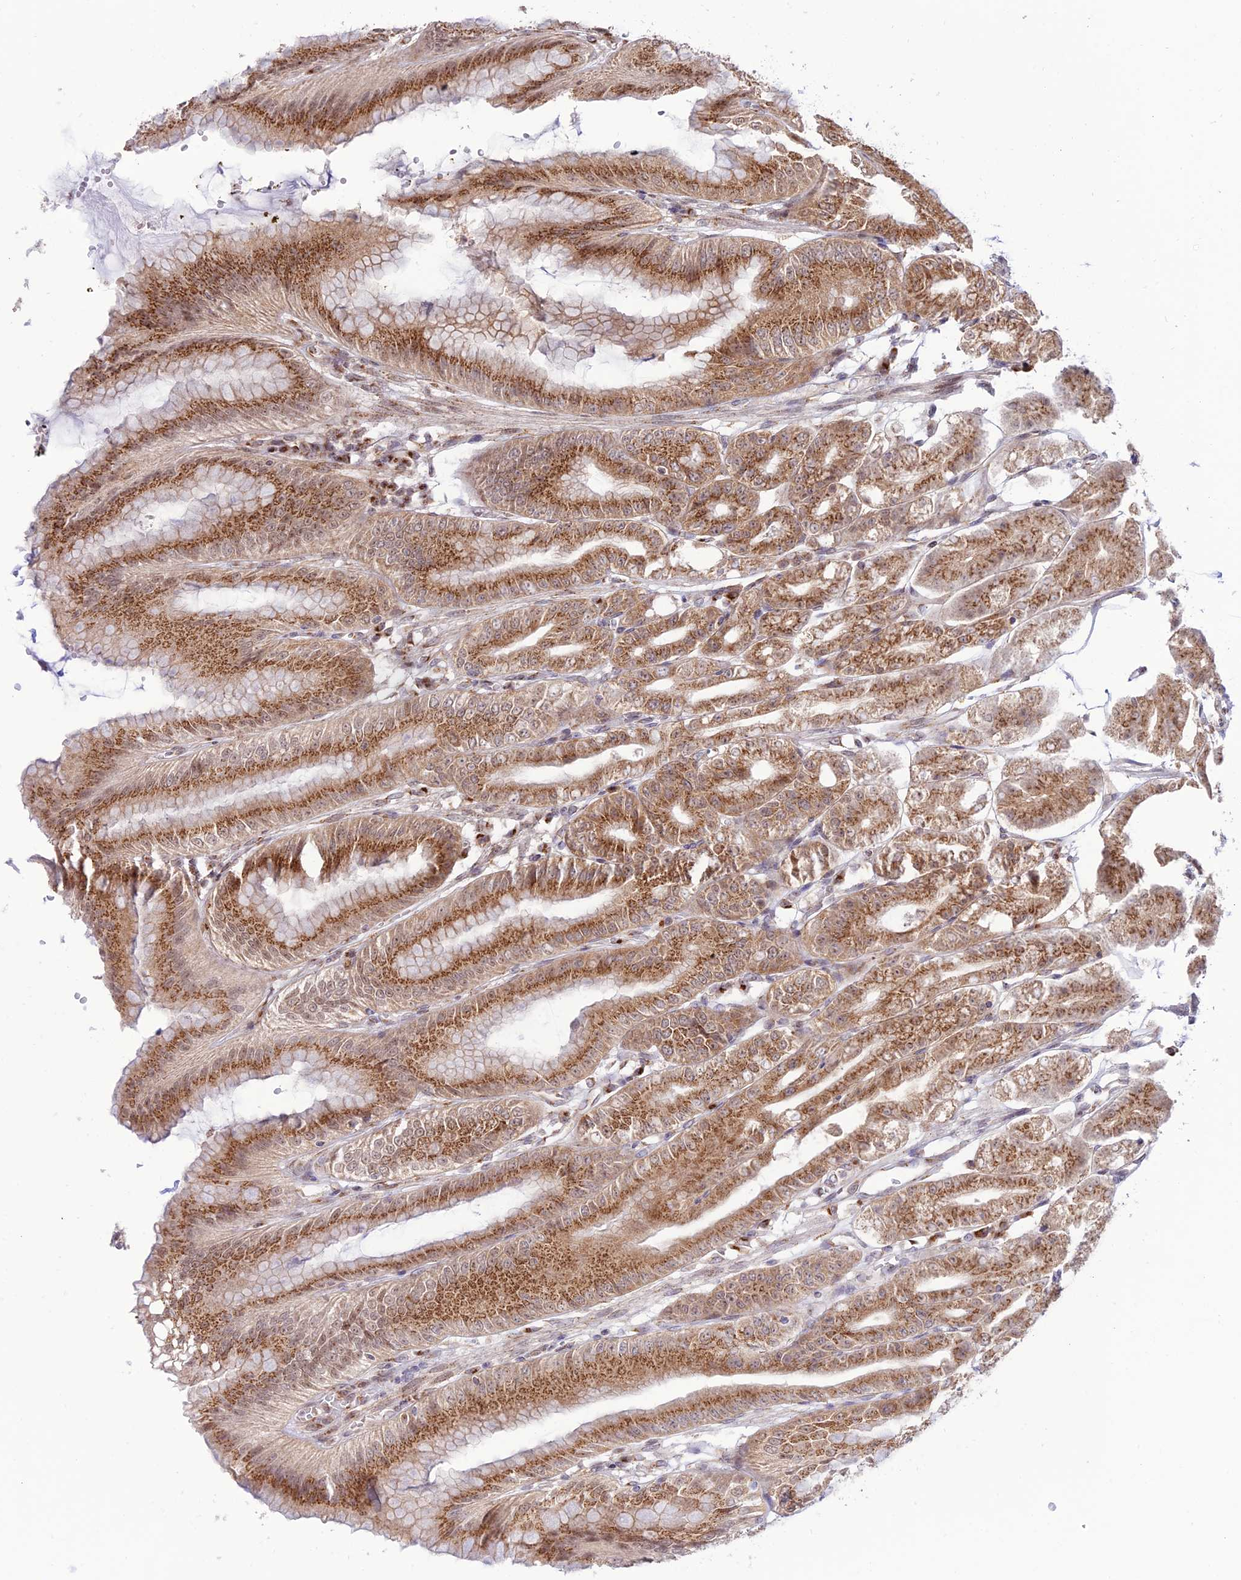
{"staining": {"intensity": "strong", "quantity": ">75%", "location": "cytoplasmic/membranous"}, "tissue": "stomach", "cell_type": "Glandular cells", "image_type": "normal", "snomed": [{"axis": "morphology", "description": "Normal tissue, NOS"}, {"axis": "topography", "description": "Stomach, lower"}], "caption": "Immunohistochemical staining of normal stomach reveals strong cytoplasmic/membranous protein expression in about >75% of glandular cells.", "gene": "GOLGA3", "patient": {"sex": "male", "age": 71}}